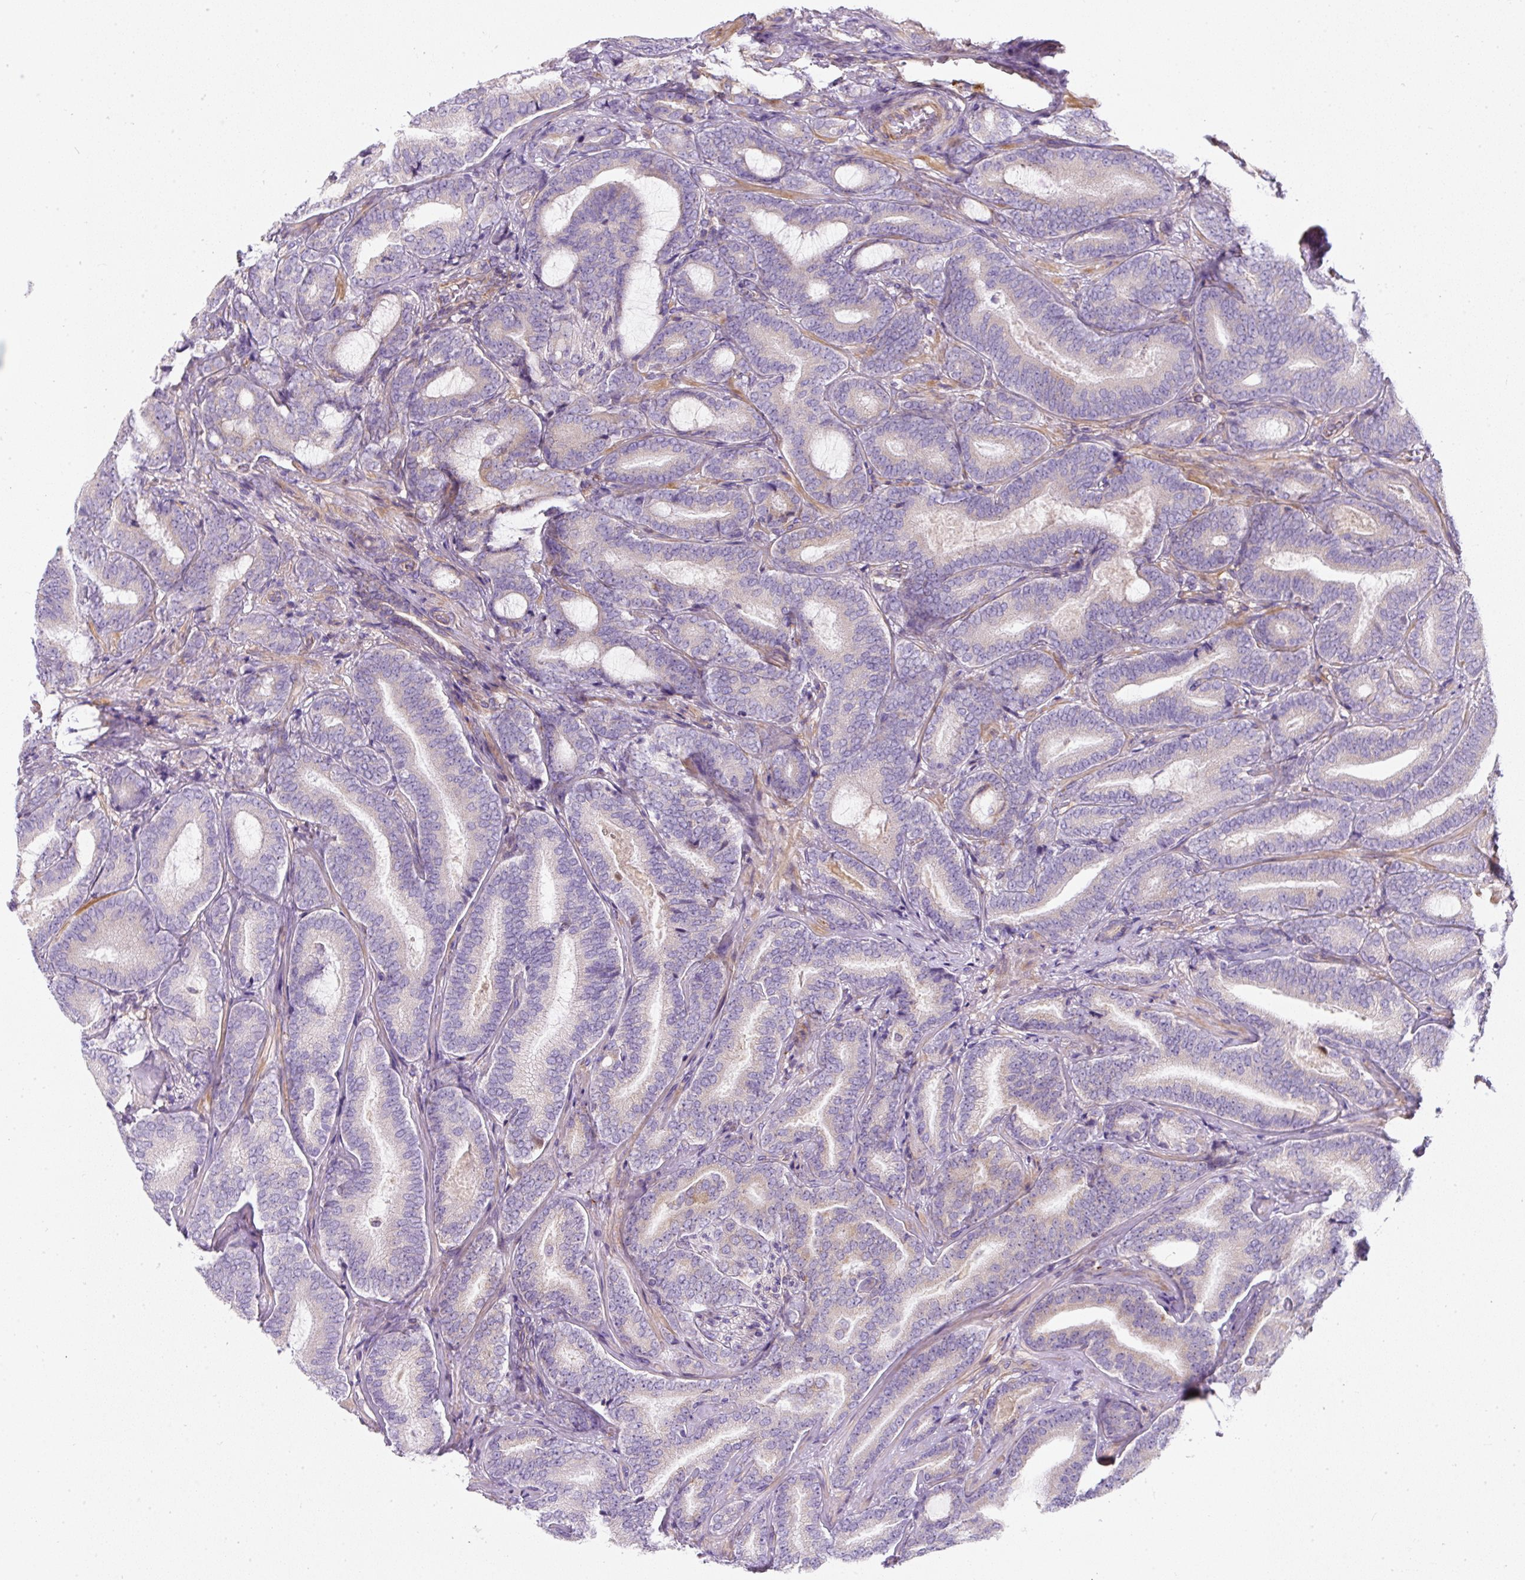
{"staining": {"intensity": "negative", "quantity": "none", "location": "none"}, "tissue": "prostate cancer", "cell_type": "Tumor cells", "image_type": "cancer", "snomed": [{"axis": "morphology", "description": "Adenocarcinoma, Low grade"}, {"axis": "topography", "description": "Prostate and seminal vesicle, NOS"}], "caption": "This image is of low-grade adenocarcinoma (prostate) stained with immunohistochemistry (IHC) to label a protein in brown with the nuclei are counter-stained blue. There is no staining in tumor cells. The staining was performed using DAB to visualize the protein expression in brown, while the nuclei were stained in blue with hematoxylin (Magnification: 20x).", "gene": "ERAP2", "patient": {"sex": "male", "age": 61}}